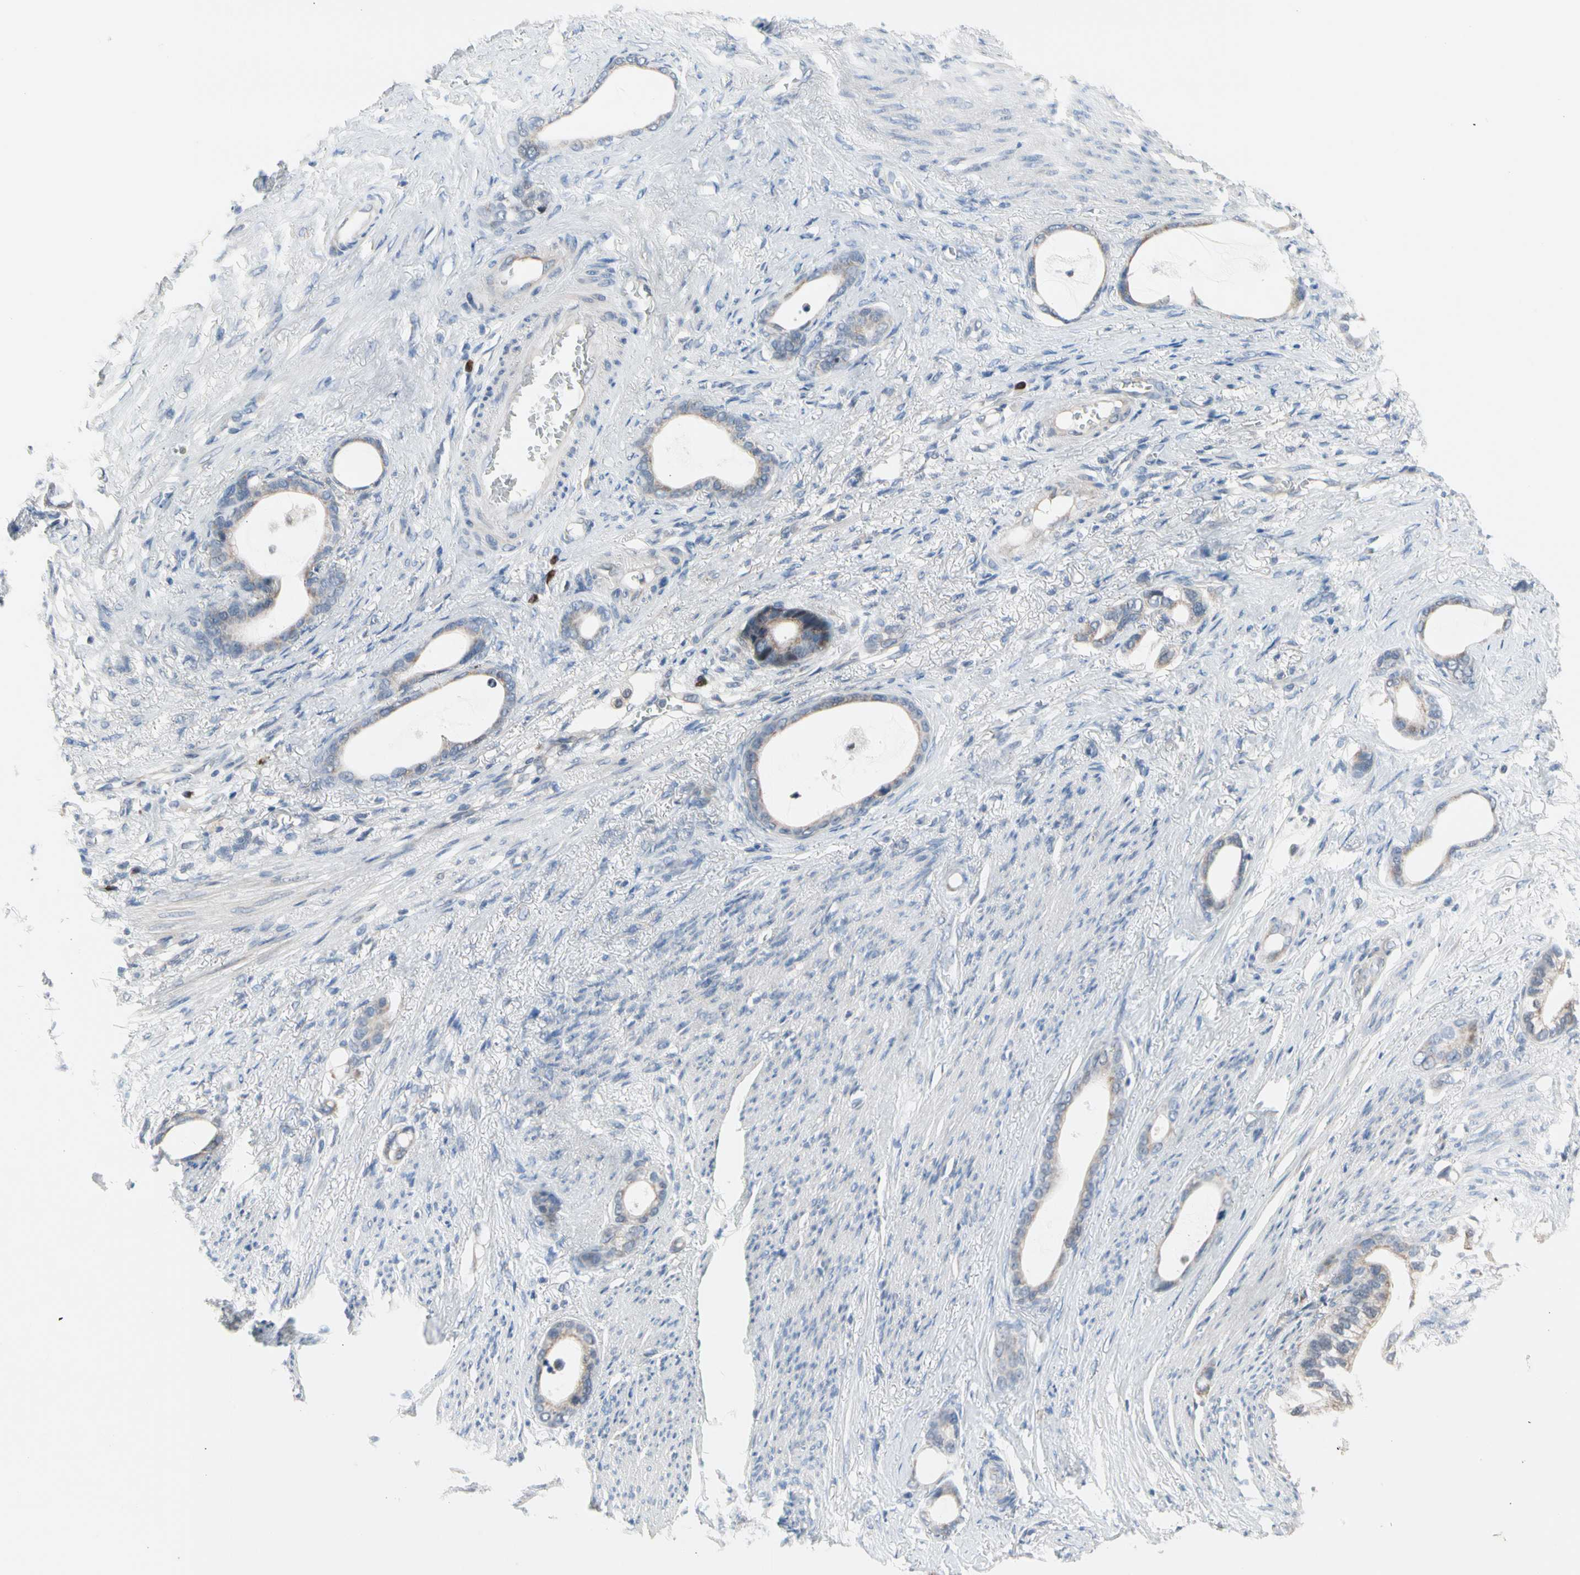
{"staining": {"intensity": "weak", "quantity": ">75%", "location": "cytoplasmic/membranous"}, "tissue": "stomach cancer", "cell_type": "Tumor cells", "image_type": "cancer", "snomed": [{"axis": "morphology", "description": "Adenocarcinoma, NOS"}, {"axis": "topography", "description": "Stomach"}], "caption": "Protein analysis of stomach cancer tissue exhibits weak cytoplasmic/membranous staining in approximately >75% of tumor cells. The staining is performed using DAB brown chromogen to label protein expression. The nuclei are counter-stained blue using hematoxylin.", "gene": "MARK1", "patient": {"sex": "female", "age": 75}}